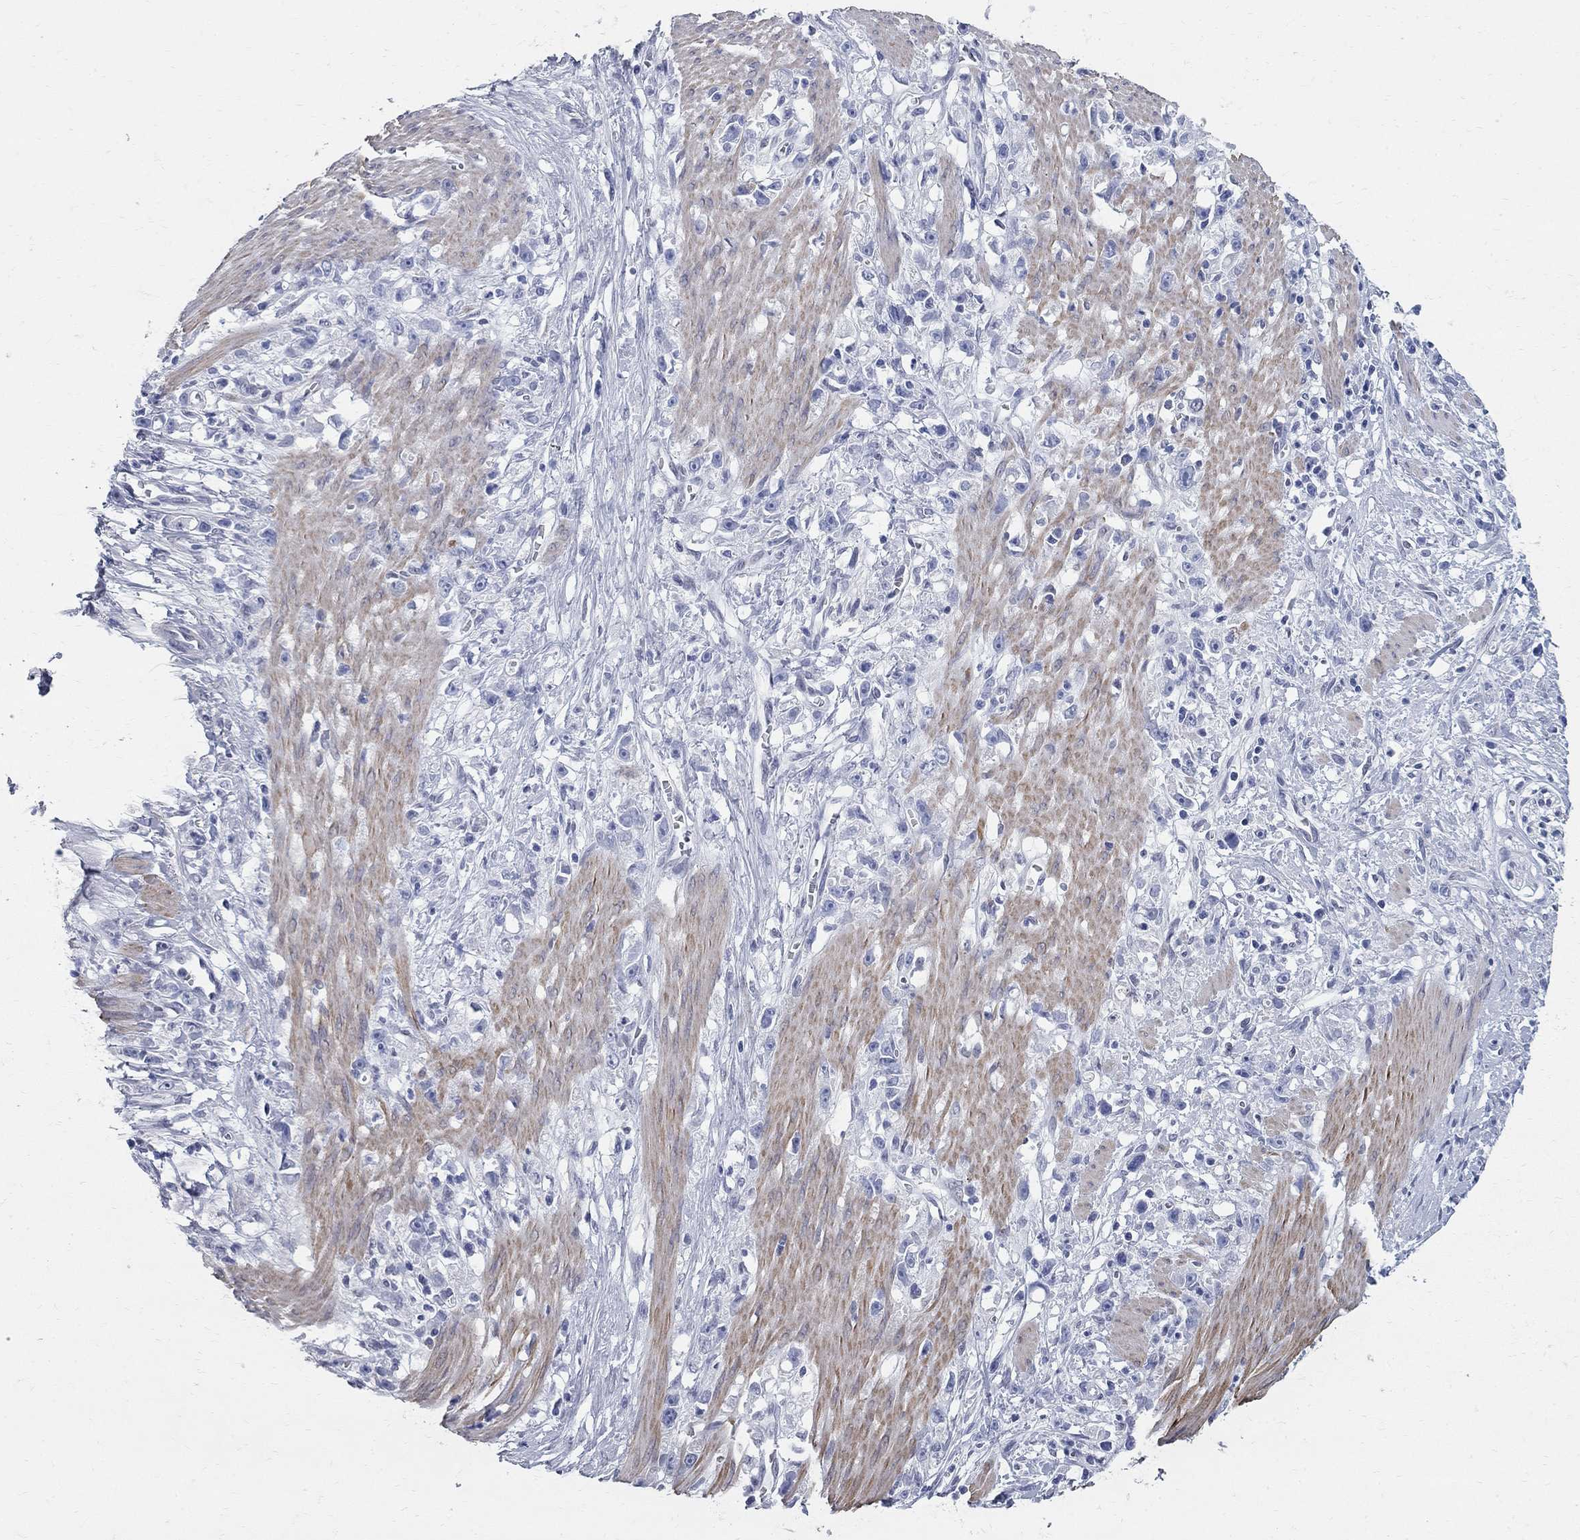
{"staining": {"intensity": "negative", "quantity": "none", "location": "none"}, "tissue": "stomach cancer", "cell_type": "Tumor cells", "image_type": "cancer", "snomed": [{"axis": "morphology", "description": "Adenocarcinoma, NOS"}, {"axis": "topography", "description": "Stomach"}], "caption": "Immunohistochemistry micrograph of stomach adenocarcinoma stained for a protein (brown), which demonstrates no positivity in tumor cells. Nuclei are stained in blue.", "gene": "BPIFB1", "patient": {"sex": "female", "age": 59}}